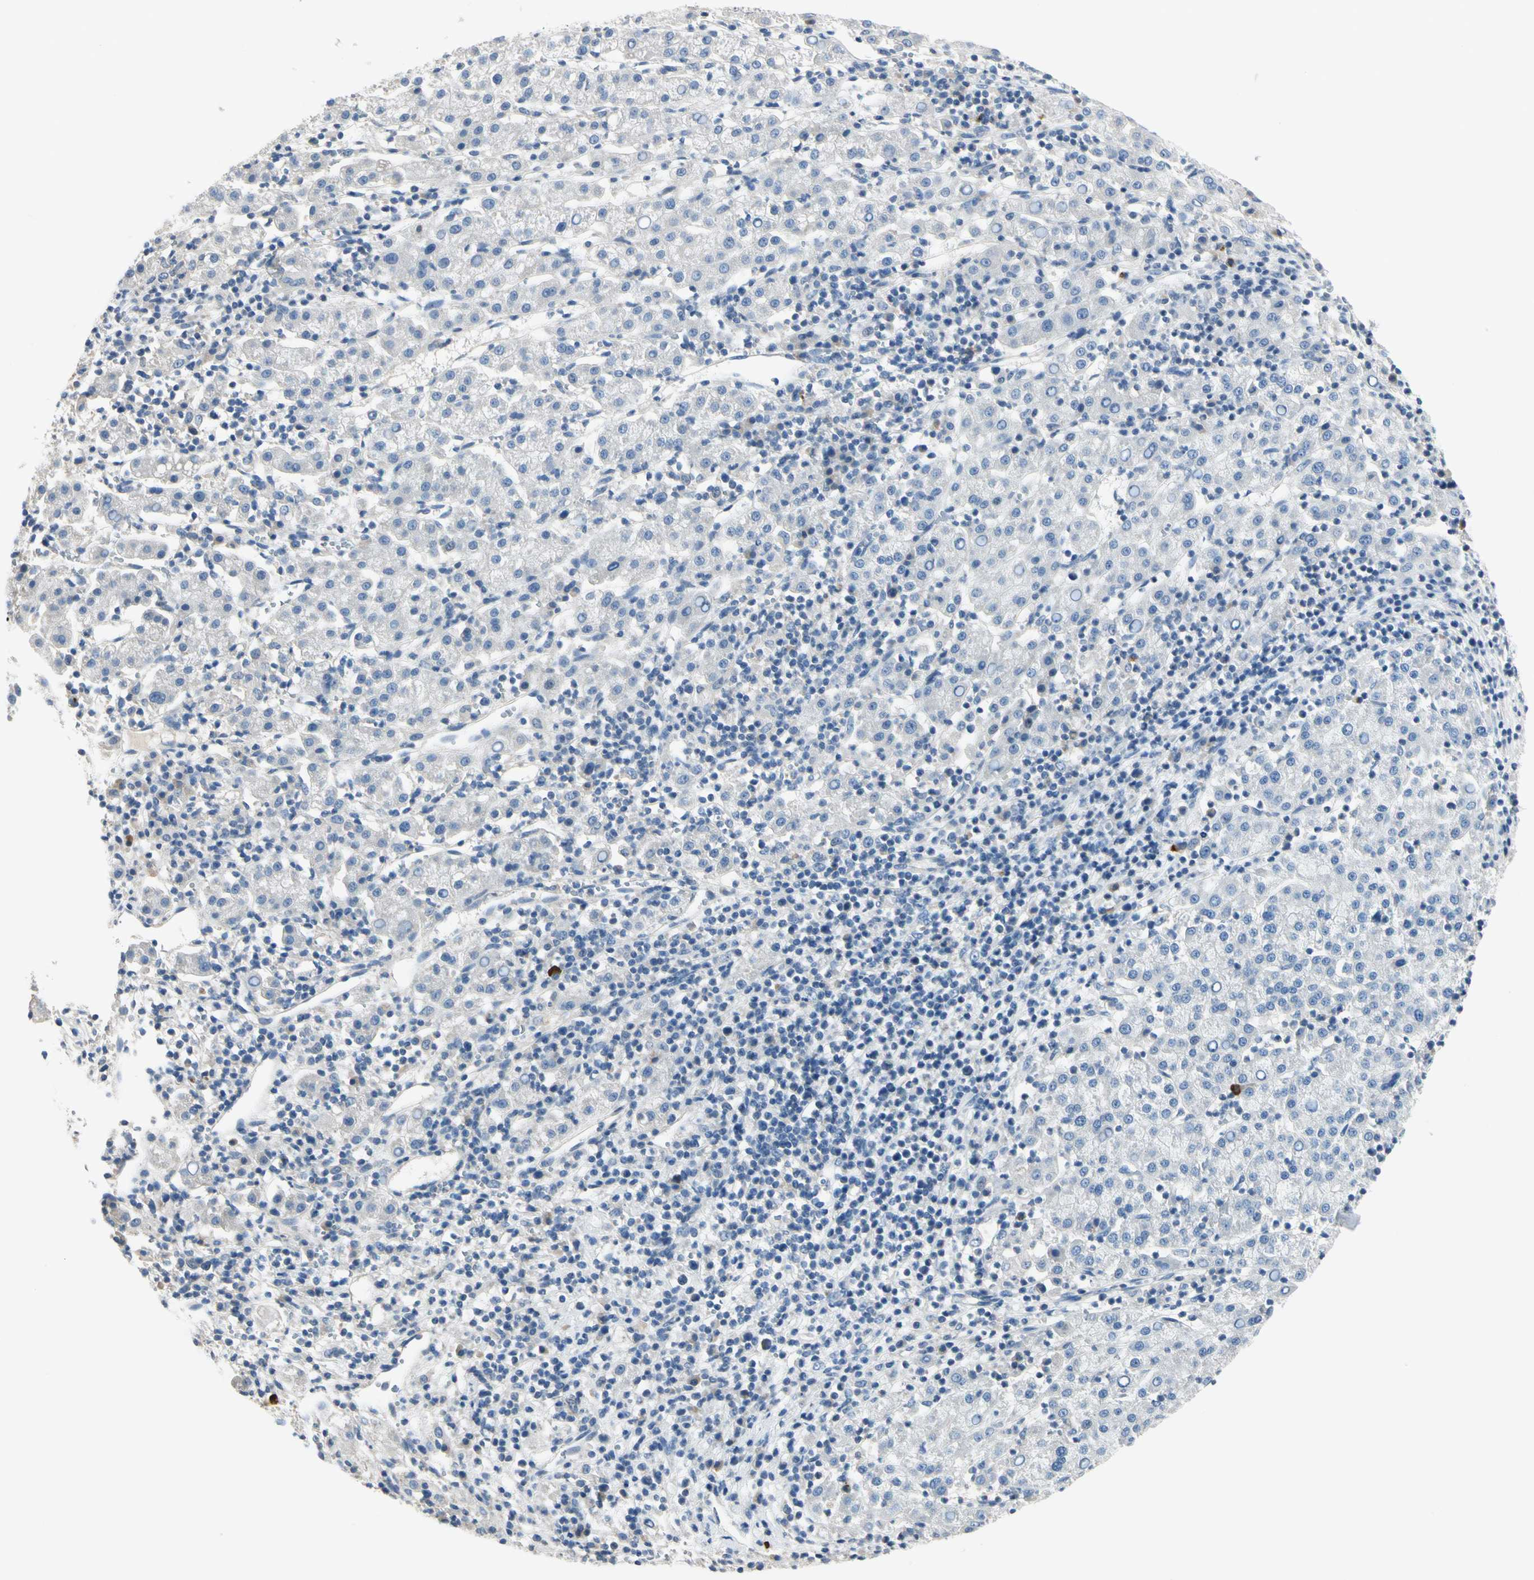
{"staining": {"intensity": "negative", "quantity": "none", "location": "none"}, "tissue": "liver cancer", "cell_type": "Tumor cells", "image_type": "cancer", "snomed": [{"axis": "morphology", "description": "Carcinoma, Hepatocellular, NOS"}, {"axis": "topography", "description": "Liver"}], "caption": "Immunohistochemistry micrograph of liver cancer (hepatocellular carcinoma) stained for a protein (brown), which shows no staining in tumor cells.", "gene": "GPR153", "patient": {"sex": "female", "age": 58}}